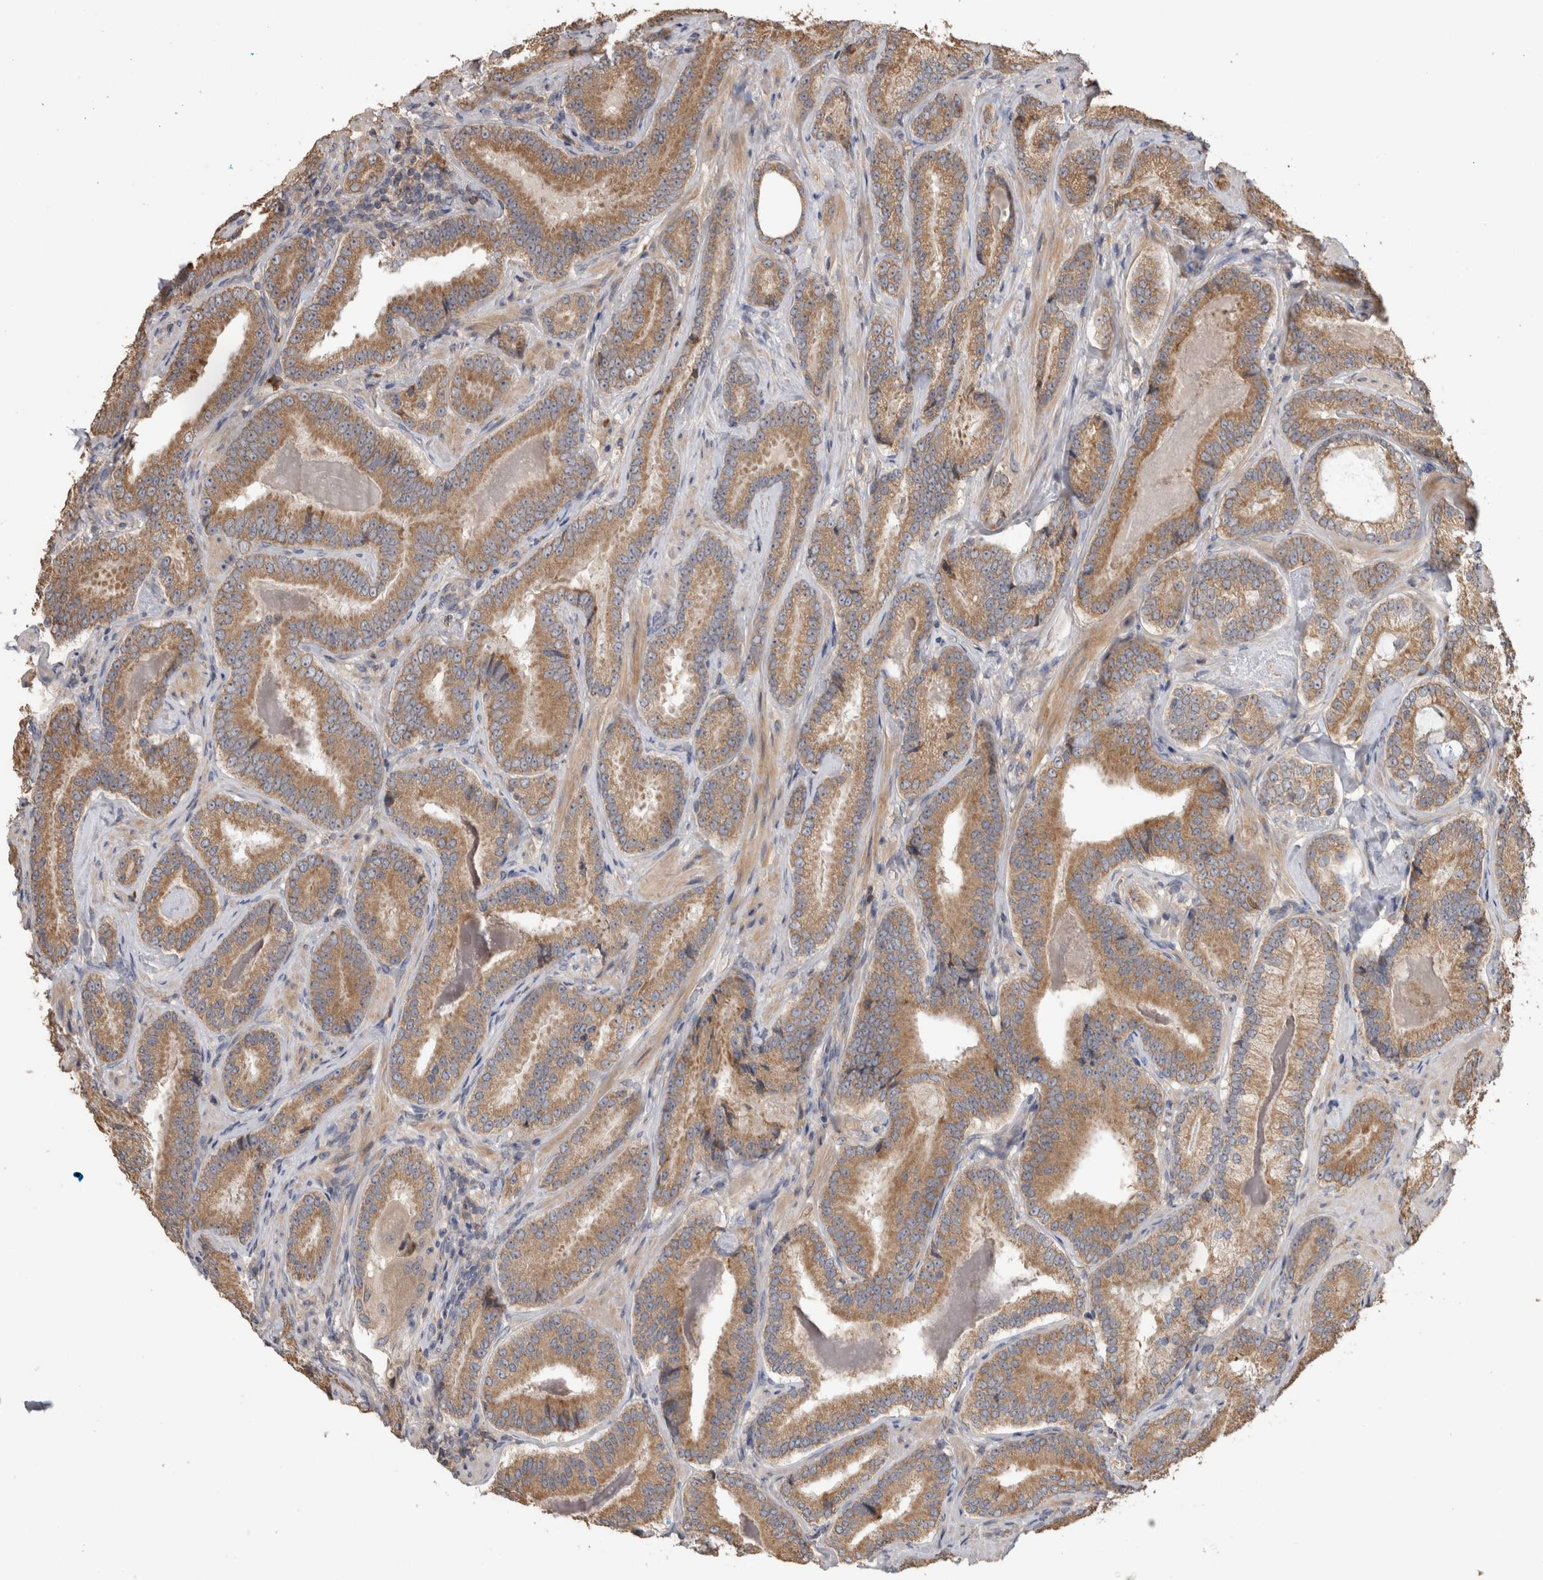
{"staining": {"intensity": "moderate", "quantity": ">75%", "location": "cytoplasmic/membranous"}, "tissue": "prostate cancer", "cell_type": "Tumor cells", "image_type": "cancer", "snomed": [{"axis": "morphology", "description": "Adenocarcinoma, Low grade"}, {"axis": "topography", "description": "Prostate"}], "caption": "Immunohistochemical staining of human prostate cancer (low-grade adenocarcinoma) exhibits moderate cytoplasmic/membranous protein staining in about >75% of tumor cells.", "gene": "TBCE", "patient": {"sex": "male", "age": 51}}